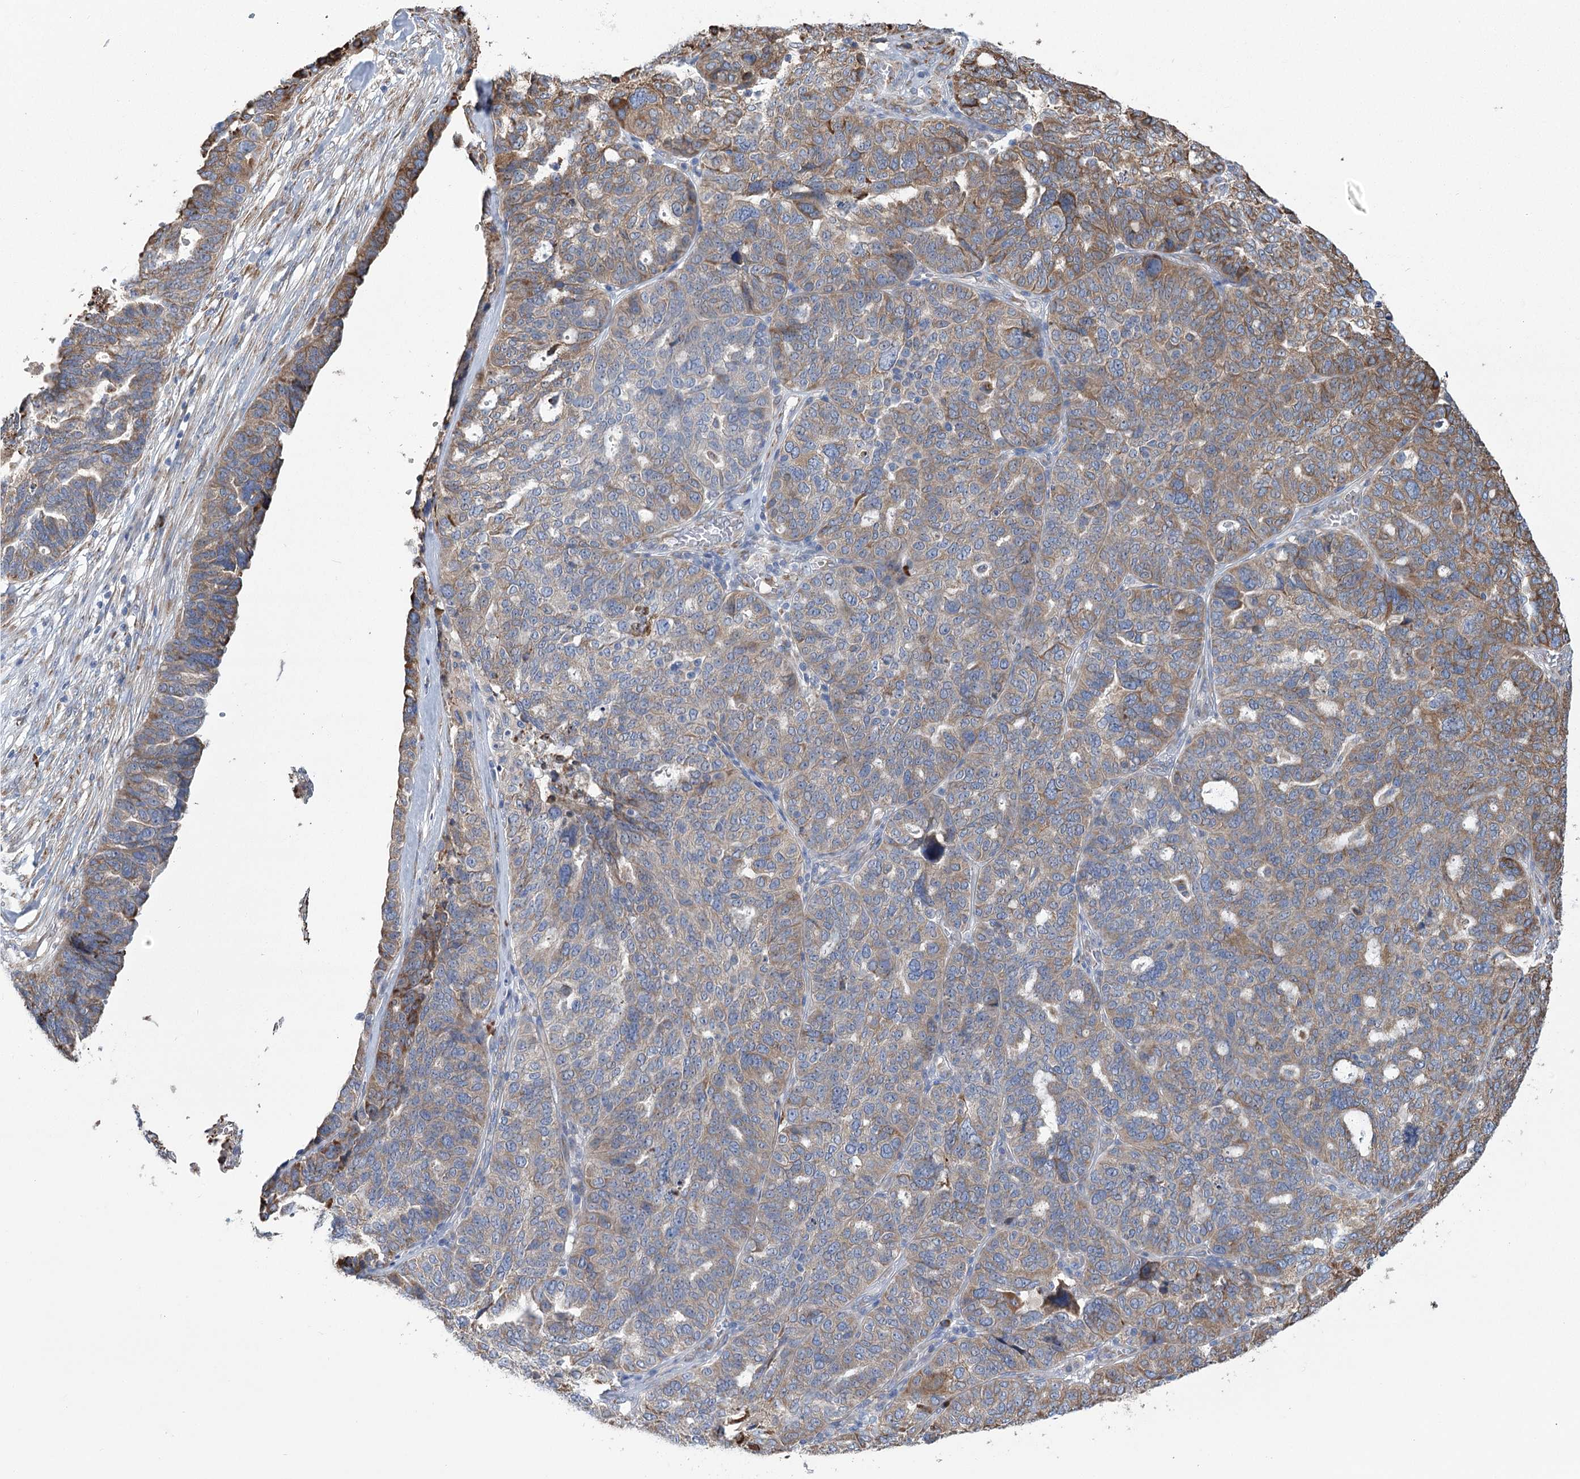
{"staining": {"intensity": "moderate", "quantity": "25%-75%", "location": "cytoplasmic/membranous"}, "tissue": "ovarian cancer", "cell_type": "Tumor cells", "image_type": "cancer", "snomed": [{"axis": "morphology", "description": "Cystadenocarcinoma, serous, NOS"}, {"axis": "topography", "description": "Ovary"}], "caption": "This histopathology image reveals IHC staining of ovarian cancer (serous cystadenocarcinoma), with medium moderate cytoplasmic/membranous expression in about 25%-75% of tumor cells.", "gene": "METTL24", "patient": {"sex": "female", "age": 59}}